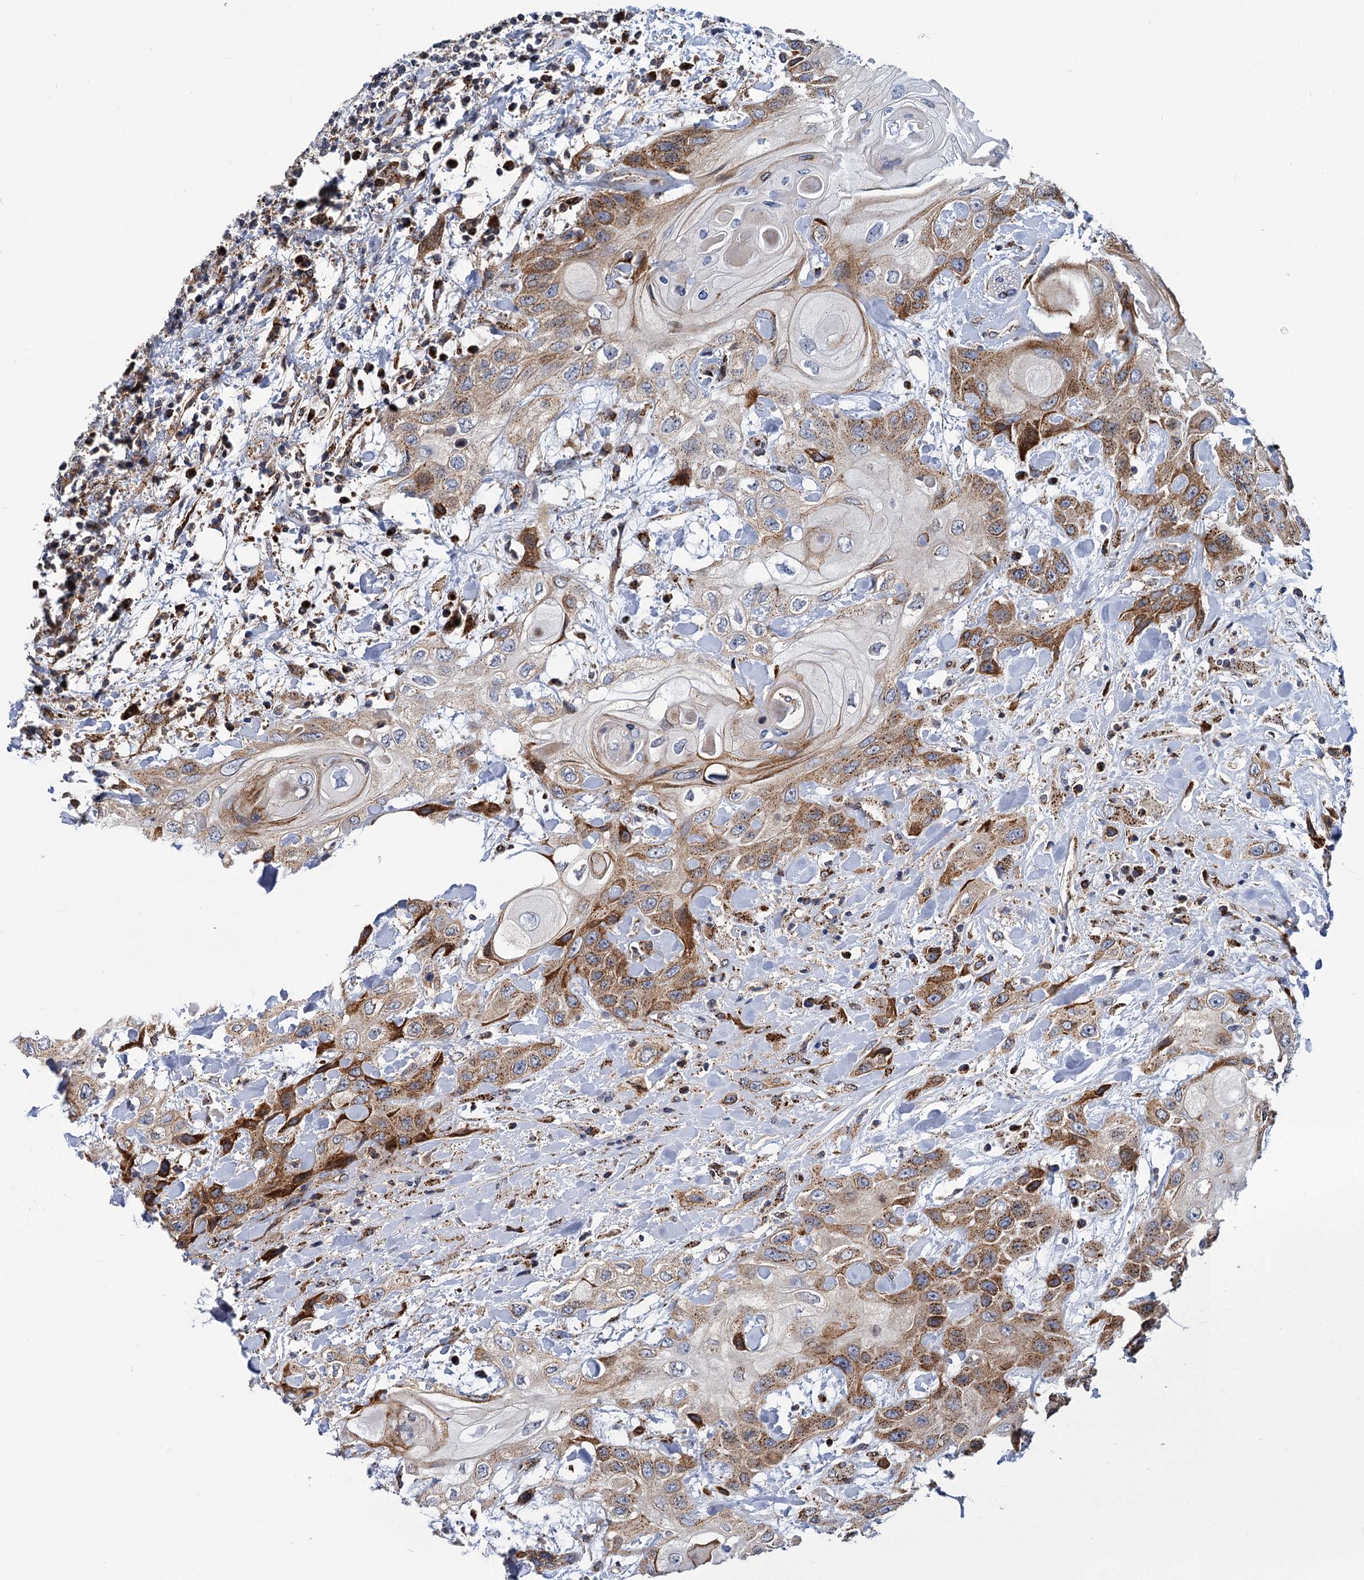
{"staining": {"intensity": "moderate", "quantity": ">75%", "location": "cytoplasmic/membranous"}, "tissue": "head and neck cancer", "cell_type": "Tumor cells", "image_type": "cancer", "snomed": [{"axis": "morphology", "description": "Squamous cell carcinoma, NOS"}, {"axis": "topography", "description": "Head-Neck"}], "caption": "The immunohistochemical stain highlights moderate cytoplasmic/membranous expression in tumor cells of squamous cell carcinoma (head and neck) tissue.", "gene": "SUPT20H", "patient": {"sex": "female", "age": 43}}